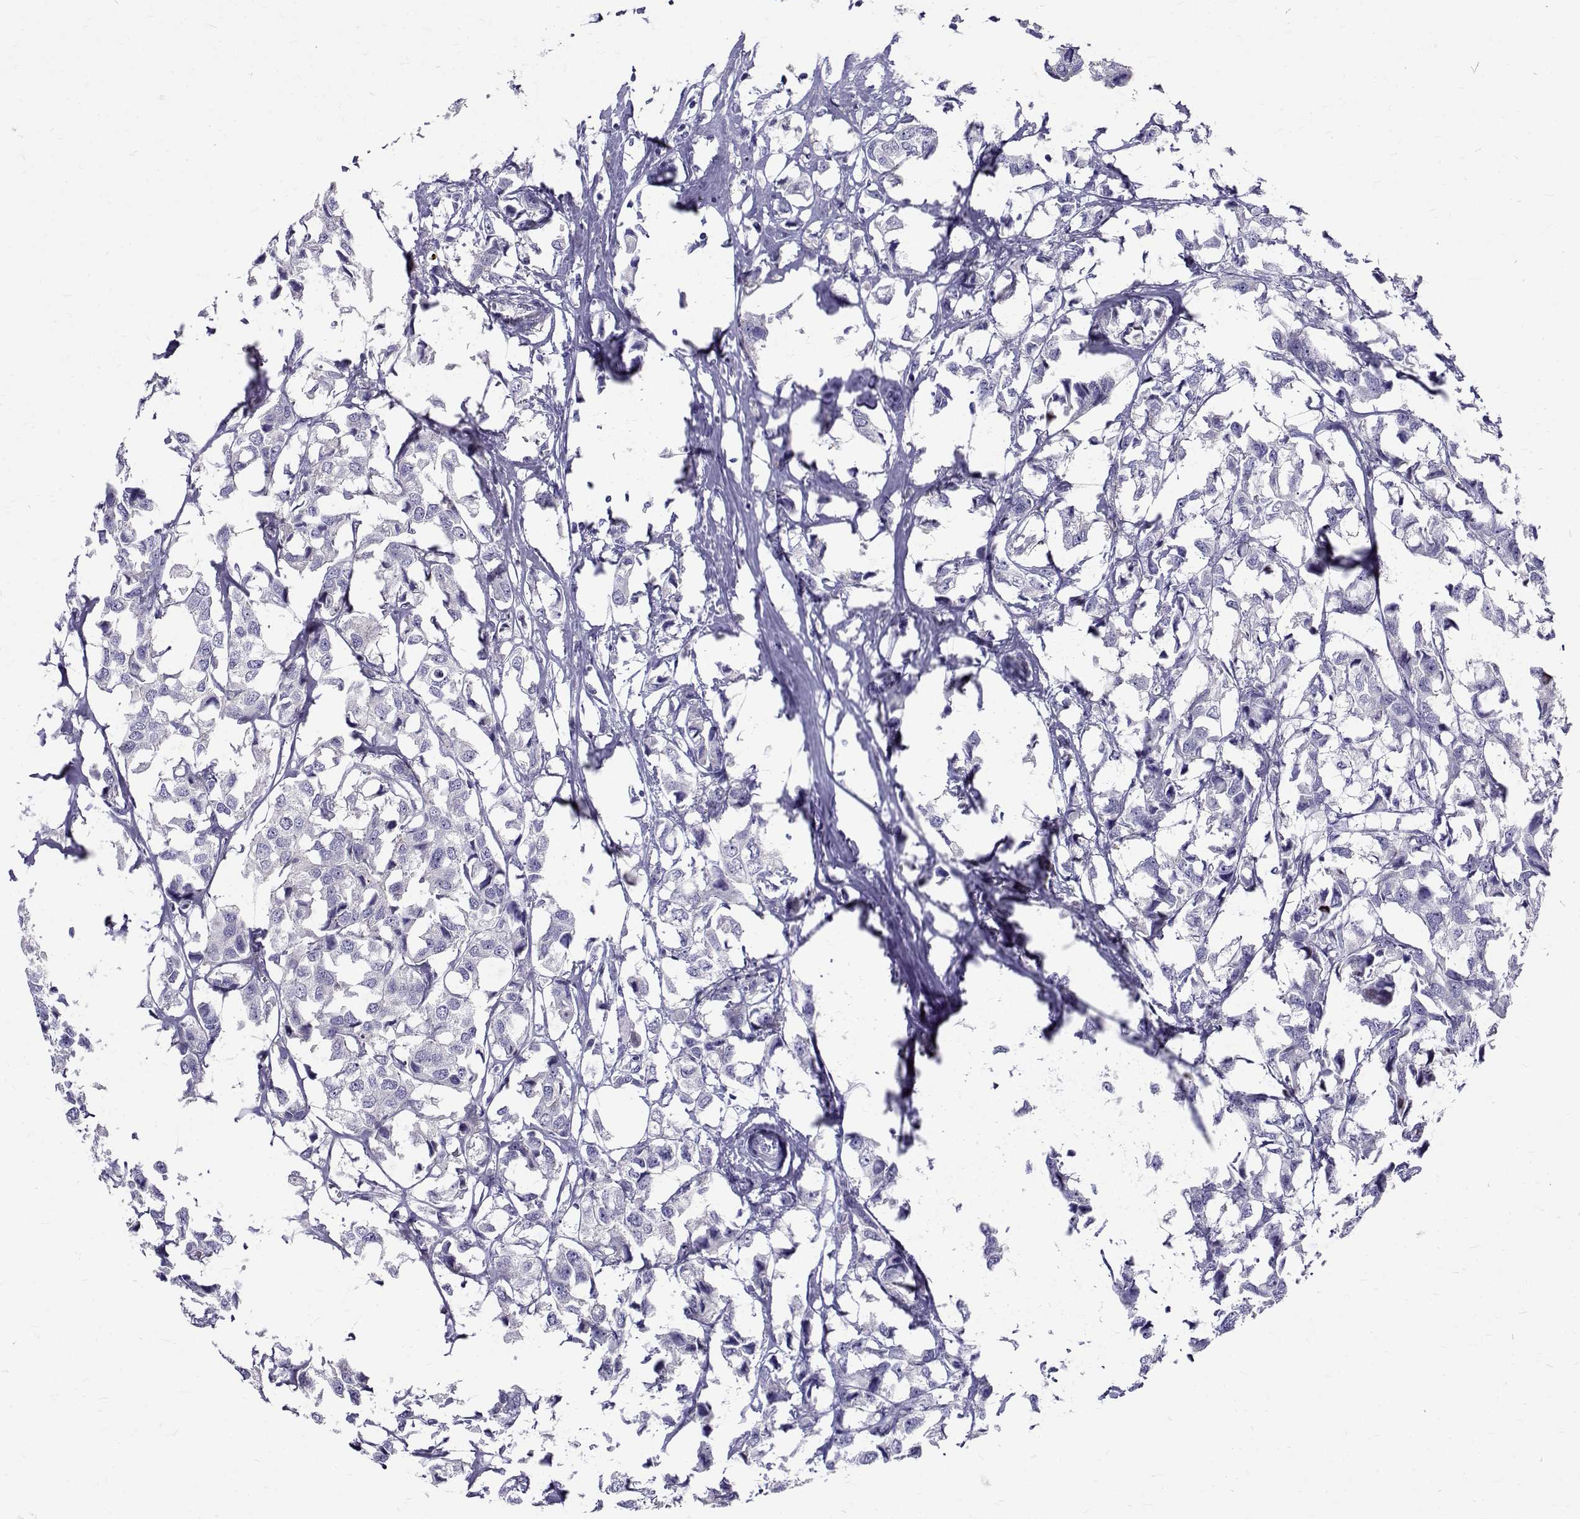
{"staining": {"intensity": "negative", "quantity": "none", "location": "none"}, "tissue": "breast cancer", "cell_type": "Tumor cells", "image_type": "cancer", "snomed": [{"axis": "morphology", "description": "Duct carcinoma"}, {"axis": "topography", "description": "Breast"}], "caption": "IHC micrograph of neoplastic tissue: human breast cancer stained with DAB demonstrates no significant protein staining in tumor cells.", "gene": "IGSF1", "patient": {"sex": "female", "age": 80}}